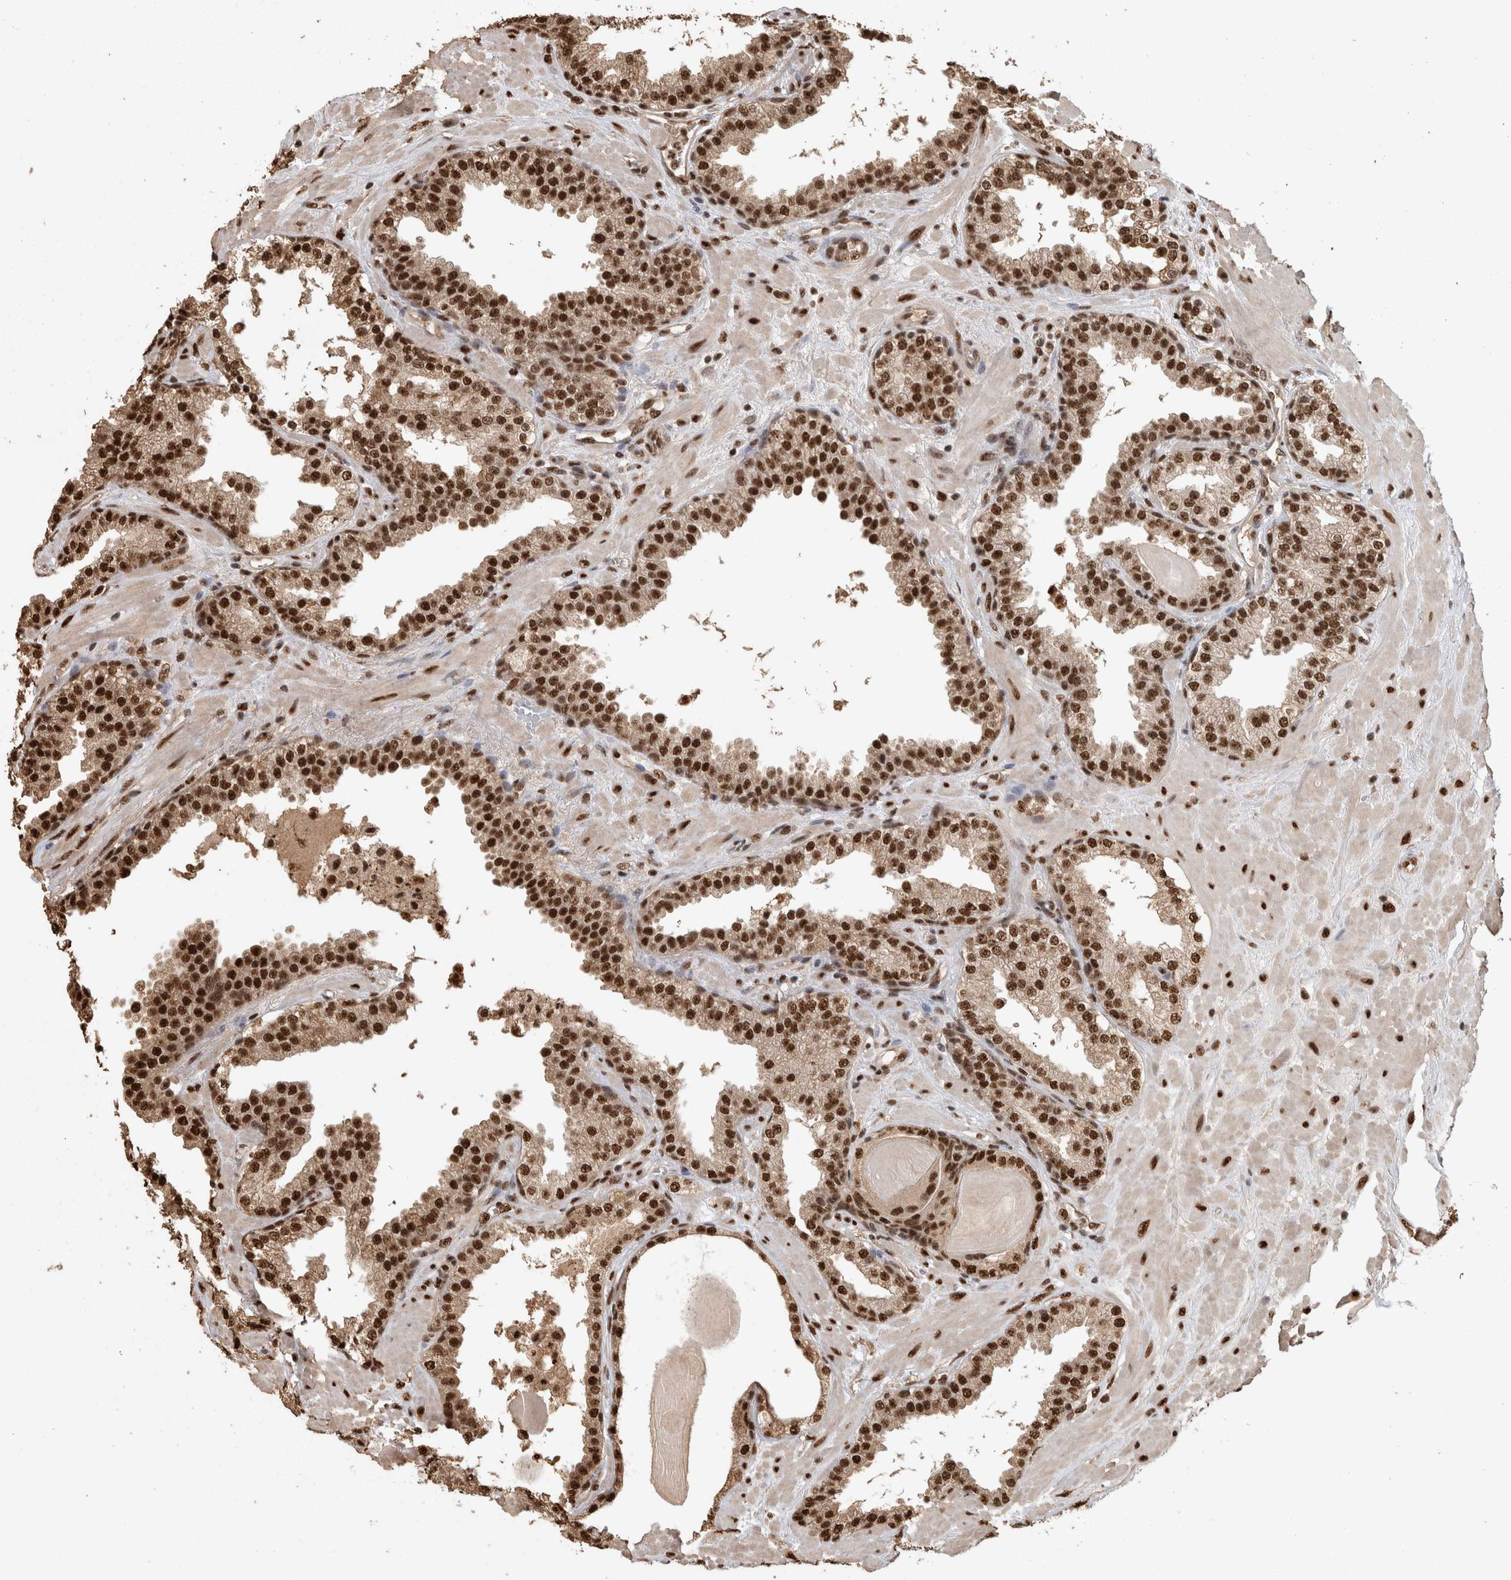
{"staining": {"intensity": "strong", "quantity": ">75%", "location": "nuclear"}, "tissue": "prostate", "cell_type": "Glandular cells", "image_type": "normal", "snomed": [{"axis": "morphology", "description": "Normal tissue, NOS"}, {"axis": "topography", "description": "Prostate"}], "caption": "This micrograph shows normal prostate stained with IHC to label a protein in brown. The nuclear of glandular cells show strong positivity for the protein. Nuclei are counter-stained blue.", "gene": "RAD50", "patient": {"sex": "male", "age": 51}}